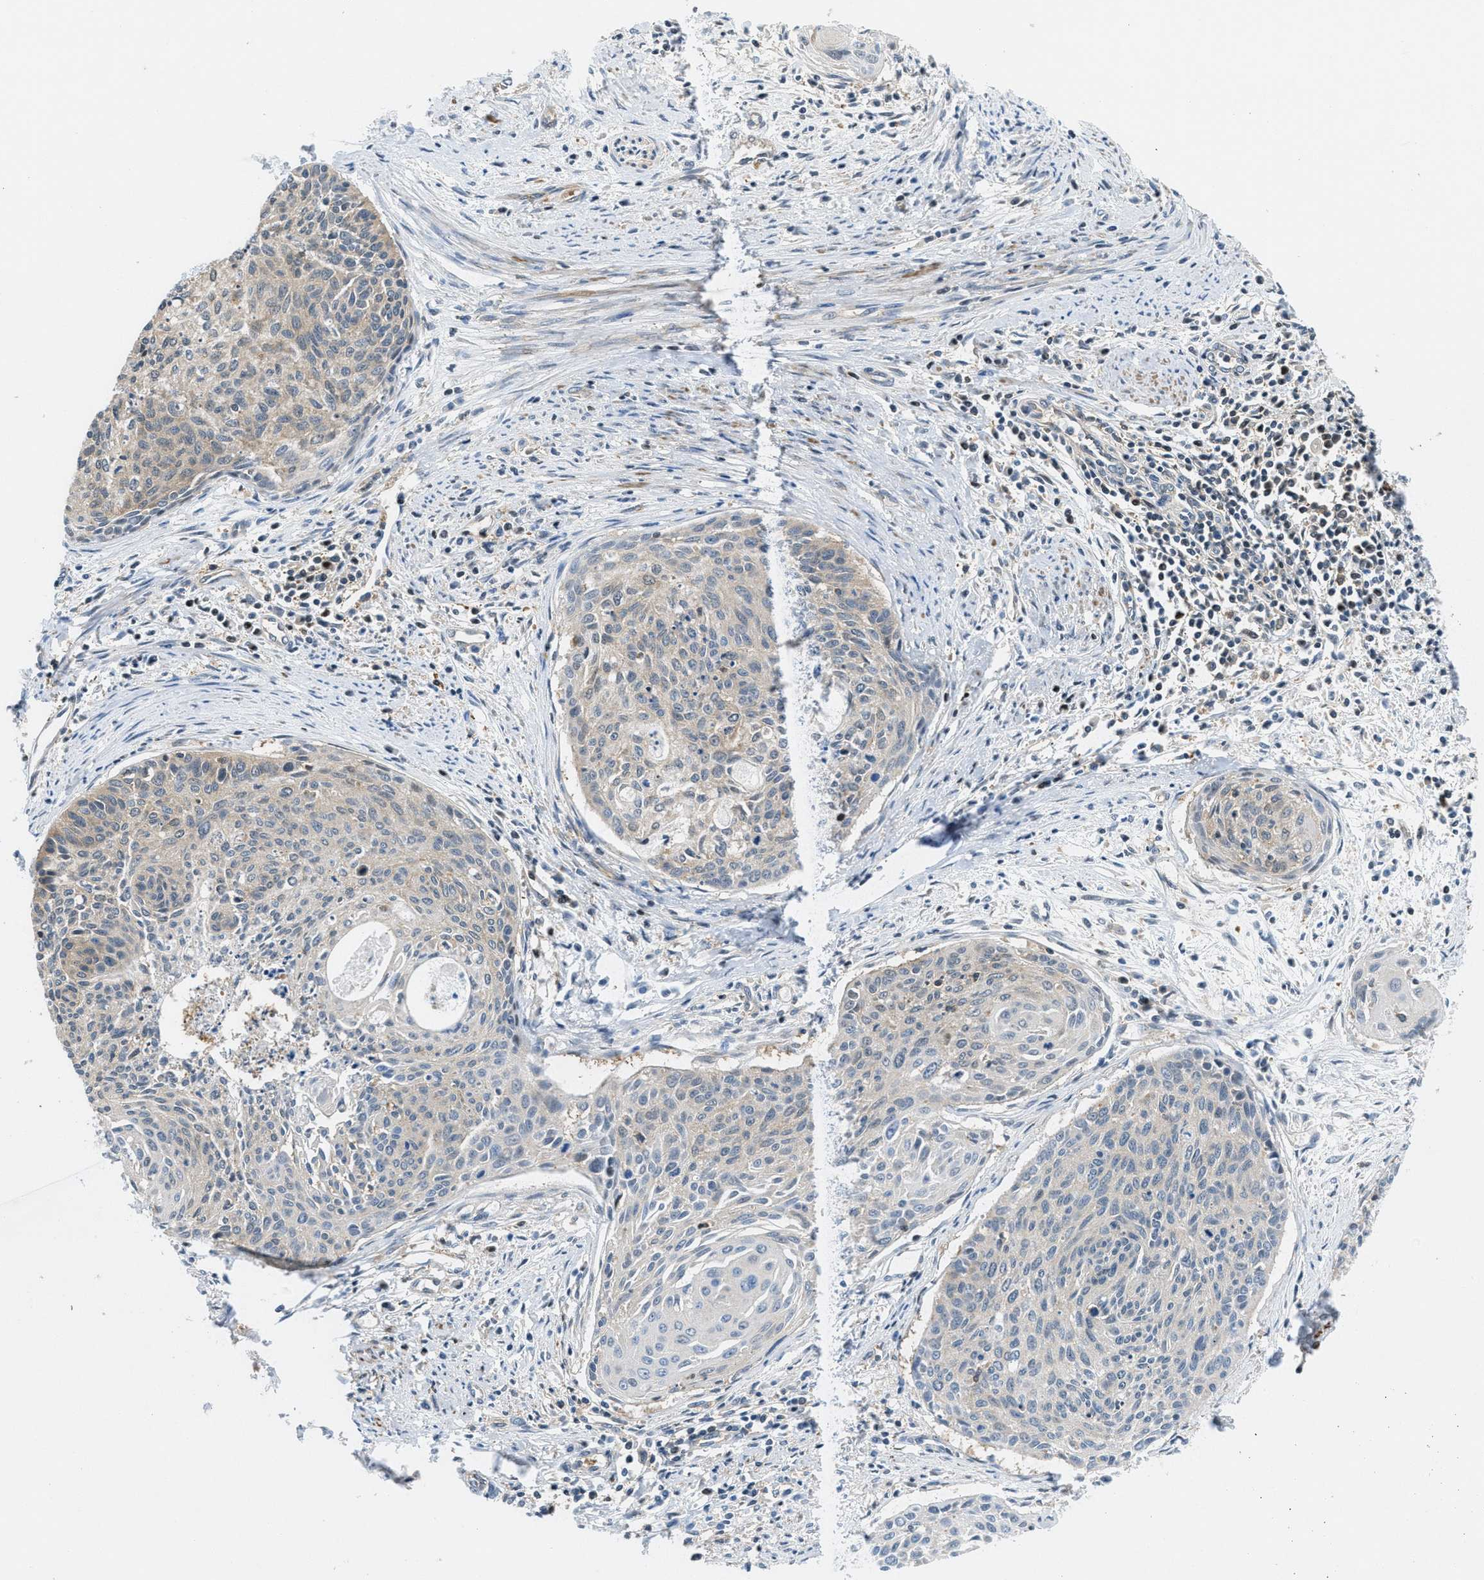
{"staining": {"intensity": "weak", "quantity": "25%-75%", "location": "cytoplasmic/membranous,nuclear"}, "tissue": "cervical cancer", "cell_type": "Tumor cells", "image_type": "cancer", "snomed": [{"axis": "morphology", "description": "Squamous cell carcinoma, NOS"}, {"axis": "topography", "description": "Cervix"}], "caption": "This is a histology image of IHC staining of cervical squamous cell carcinoma, which shows weak positivity in the cytoplasmic/membranous and nuclear of tumor cells.", "gene": "PIP5K1C", "patient": {"sex": "female", "age": 55}}